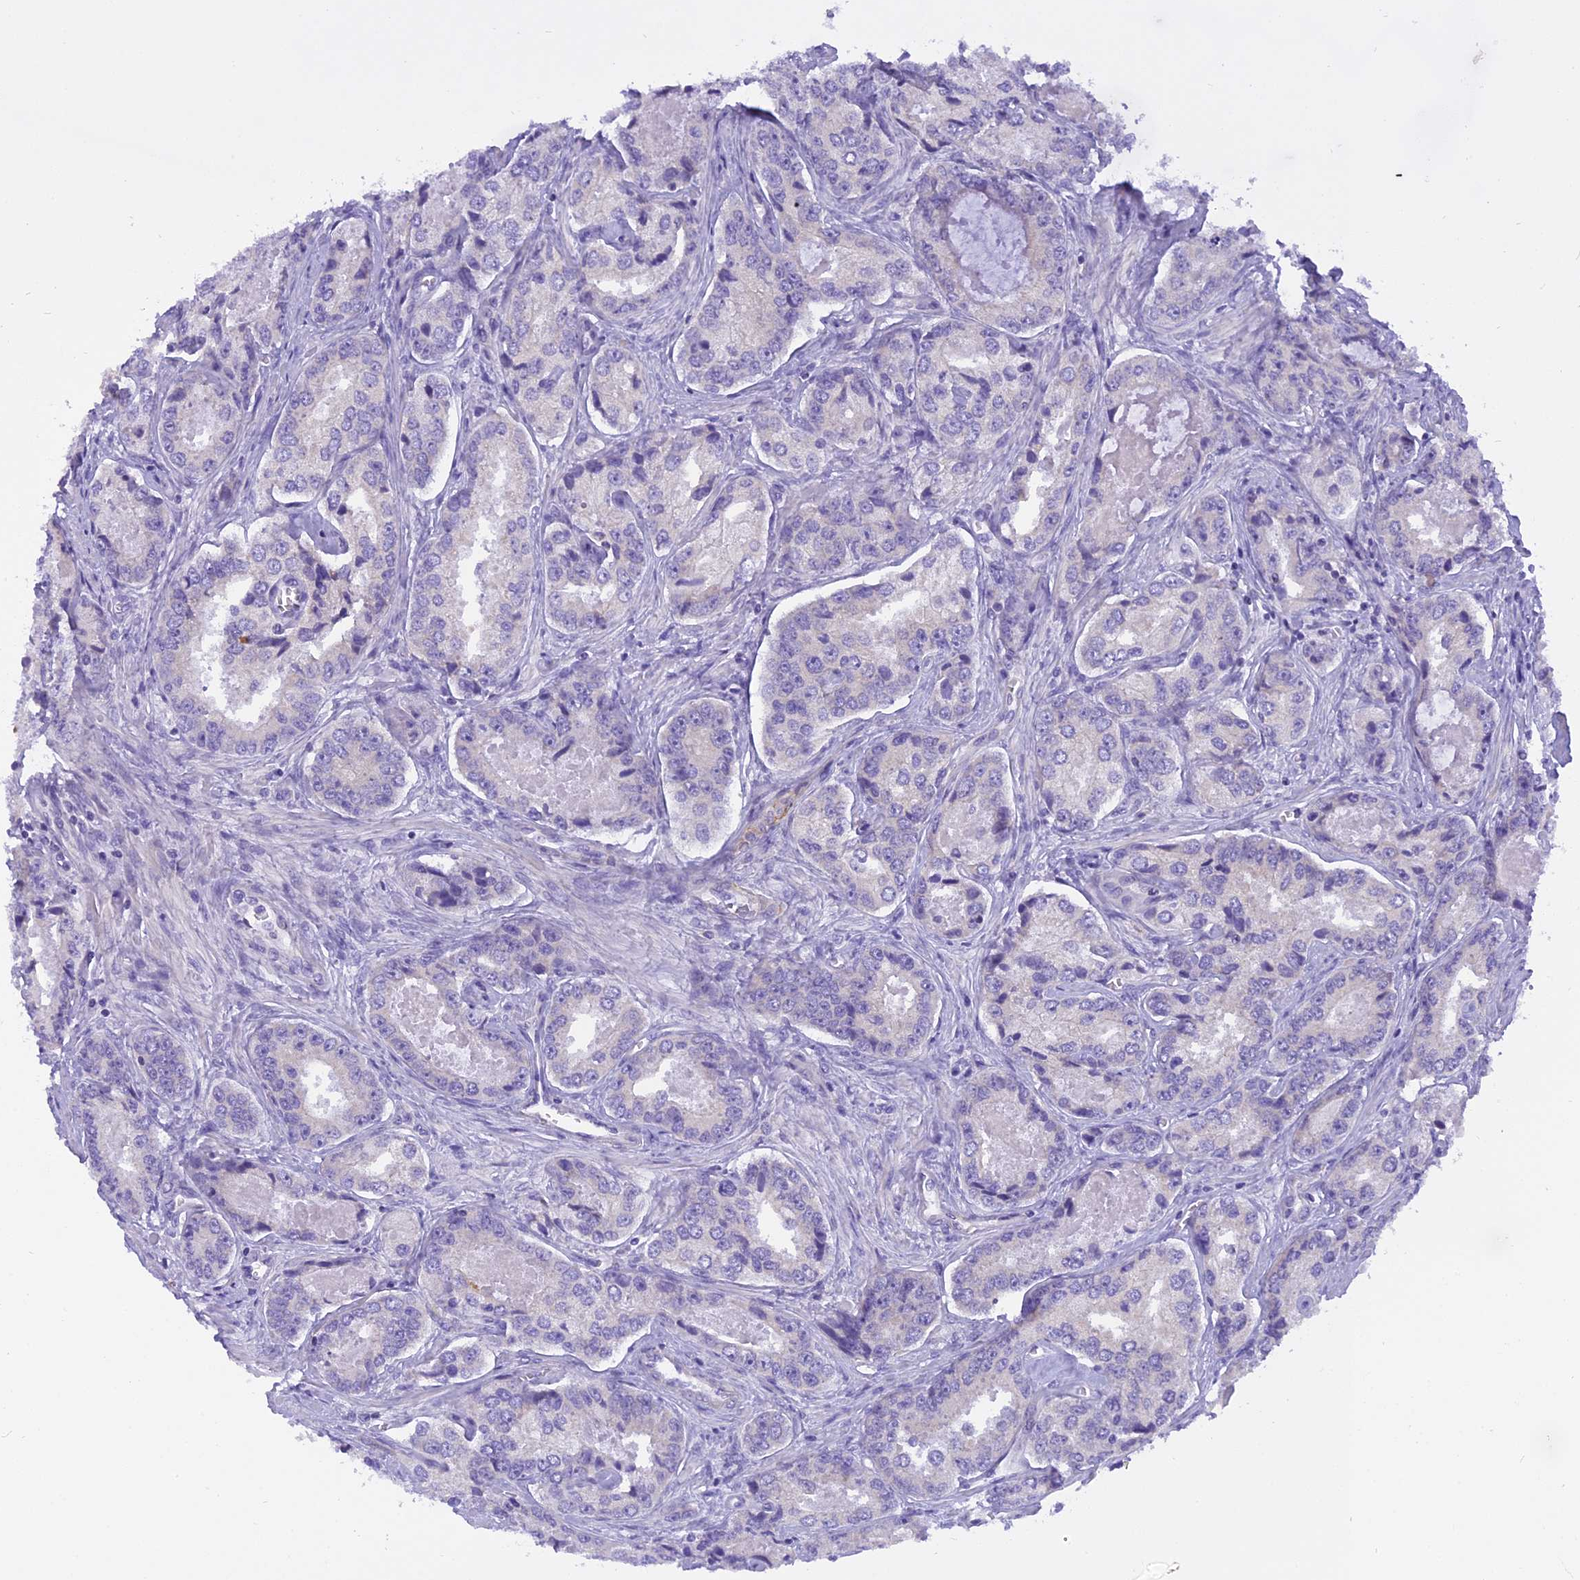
{"staining": {"intensity": "negative", "quantity": "none", "location": "none"}, "tissue": "prostate cancer", "cell_type": "Tumor cells", "image_type": "cancer", "snomed": [{"axis": "morphology", "description": "Adenocarcinoma, Low grade"}, {"axis": "topography", "description": "Prostate"}], "caption": "Protein analysis of adenocarcinoma (low-grade) (prostate) reveals no significant positivity in tumor cells.", "gene": "TRIM3", "patient": {"sex": "male", "age": 68}}